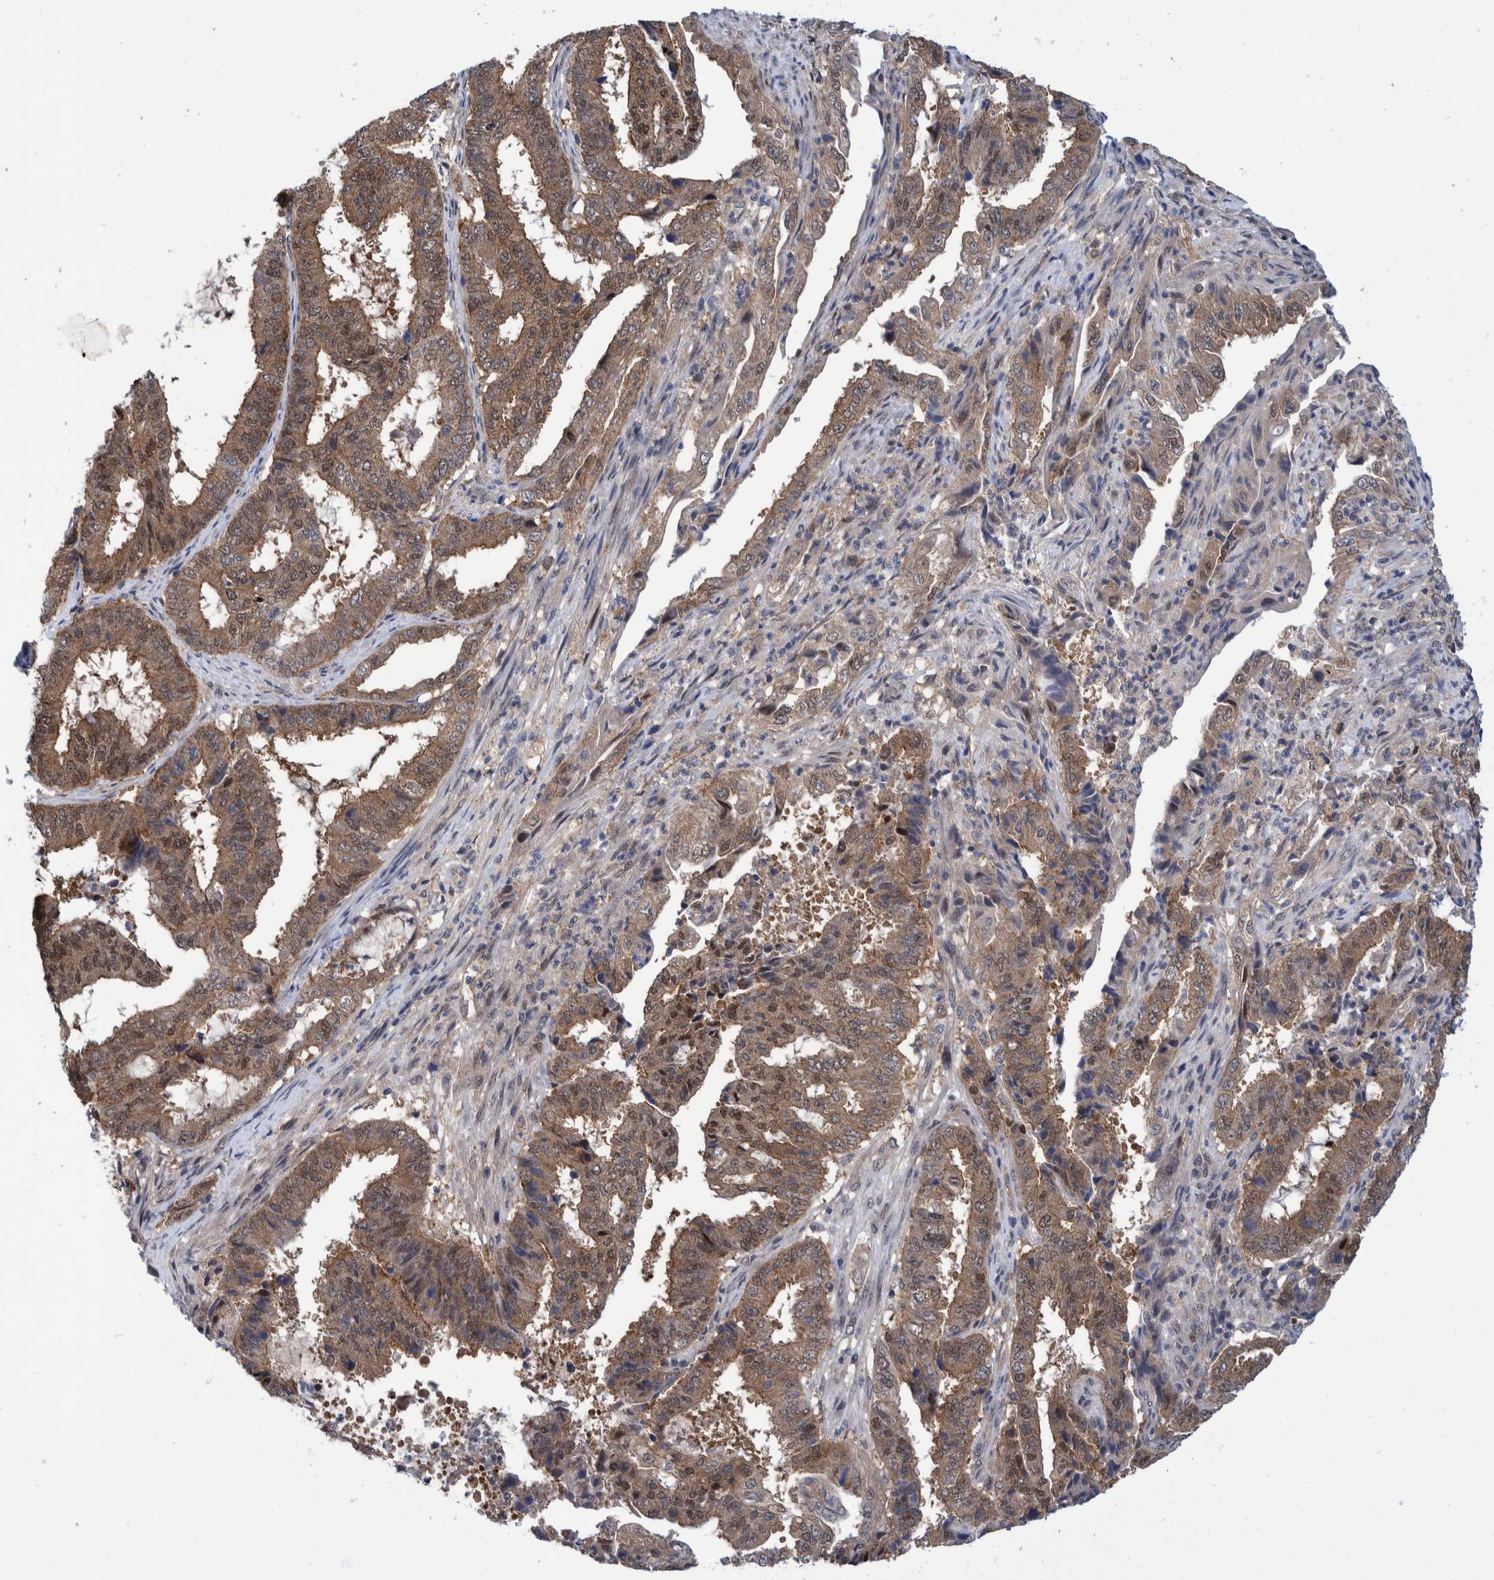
{"staining": {"intensity": "moderate", "quantity": ">75%", "location": "cytoplasmic/membranous,nuclear"}, "tissue": "endometrial cancer", "cell_type": "Tumor cells", "image_type": "cancer", "snomed": [{"axis": "morphology", "description": "Adenocarcinoma, NOS"}, {"axis": "topography", "description": "Endometrium"}], "caption": "The histopathology image displays a brown stain indicating the presence of a protein in the cytoplasmic/membranous and nuclear of tumor cells in endometrial adenocarcinoma. (IHC, brightfield microscopy, high magnification).", "gene": "PFAS", "patient": {"sex": "female", "age": 51}}